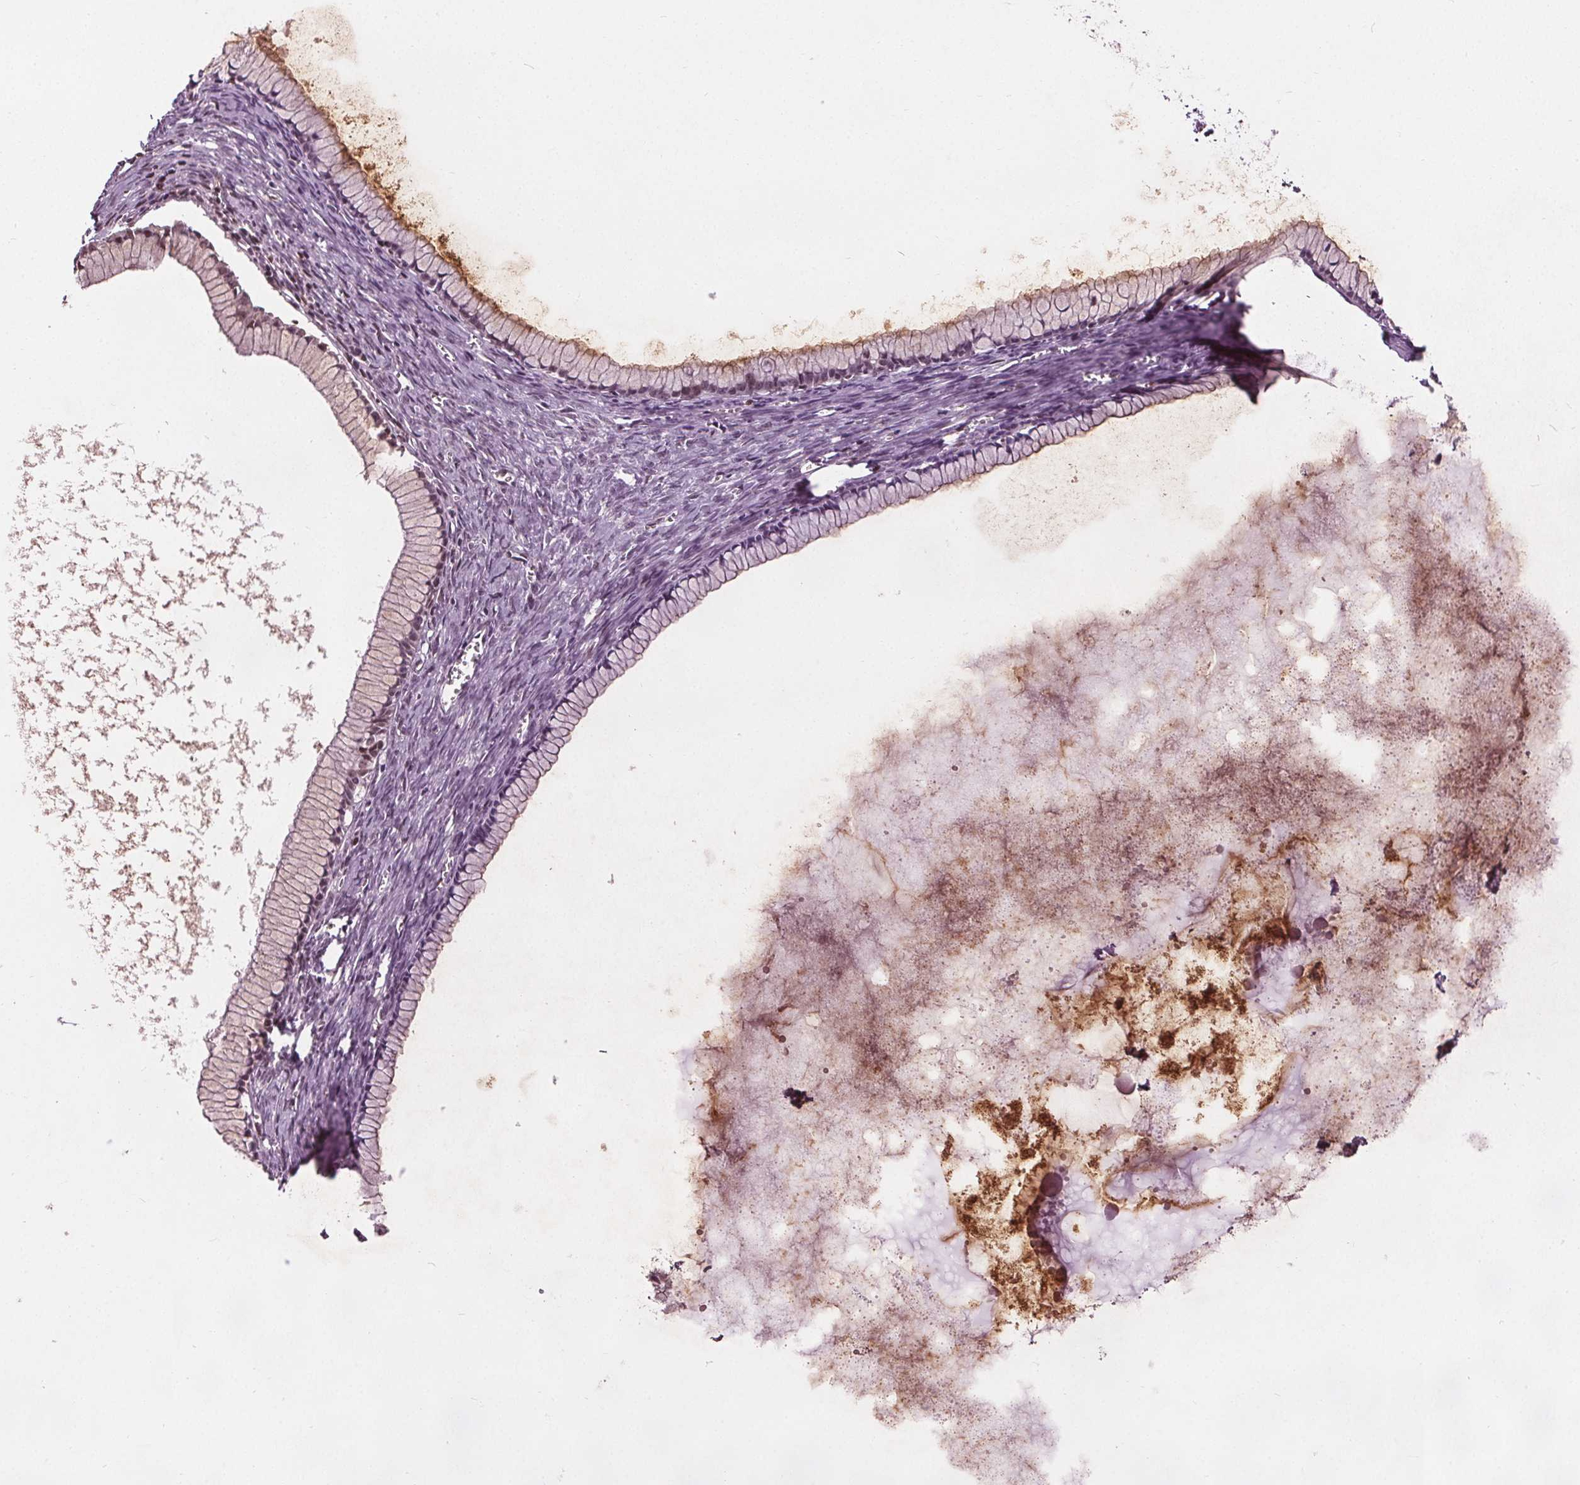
{"staining": {"intensity": "weak", "quantity": "25%-75%", "location": "nuclear"}, "tissue": "ovarian cancer", "cell_type": "Tumor cells", "image_type": "cancer", "snomed": [{"axis": "morphology", "description": "Cystadenocarcinoma, mucinous, NOS"}, {"axis": "topography", "description": "Ovary"}], "caption": "Ovarian cancer stained for a protein (brown) demonstrates weak nuclear positive positivity in about 25%-75% of tumor cells.", "gene": "DDX11", "patient": {"sex": "female", "age": 41}}